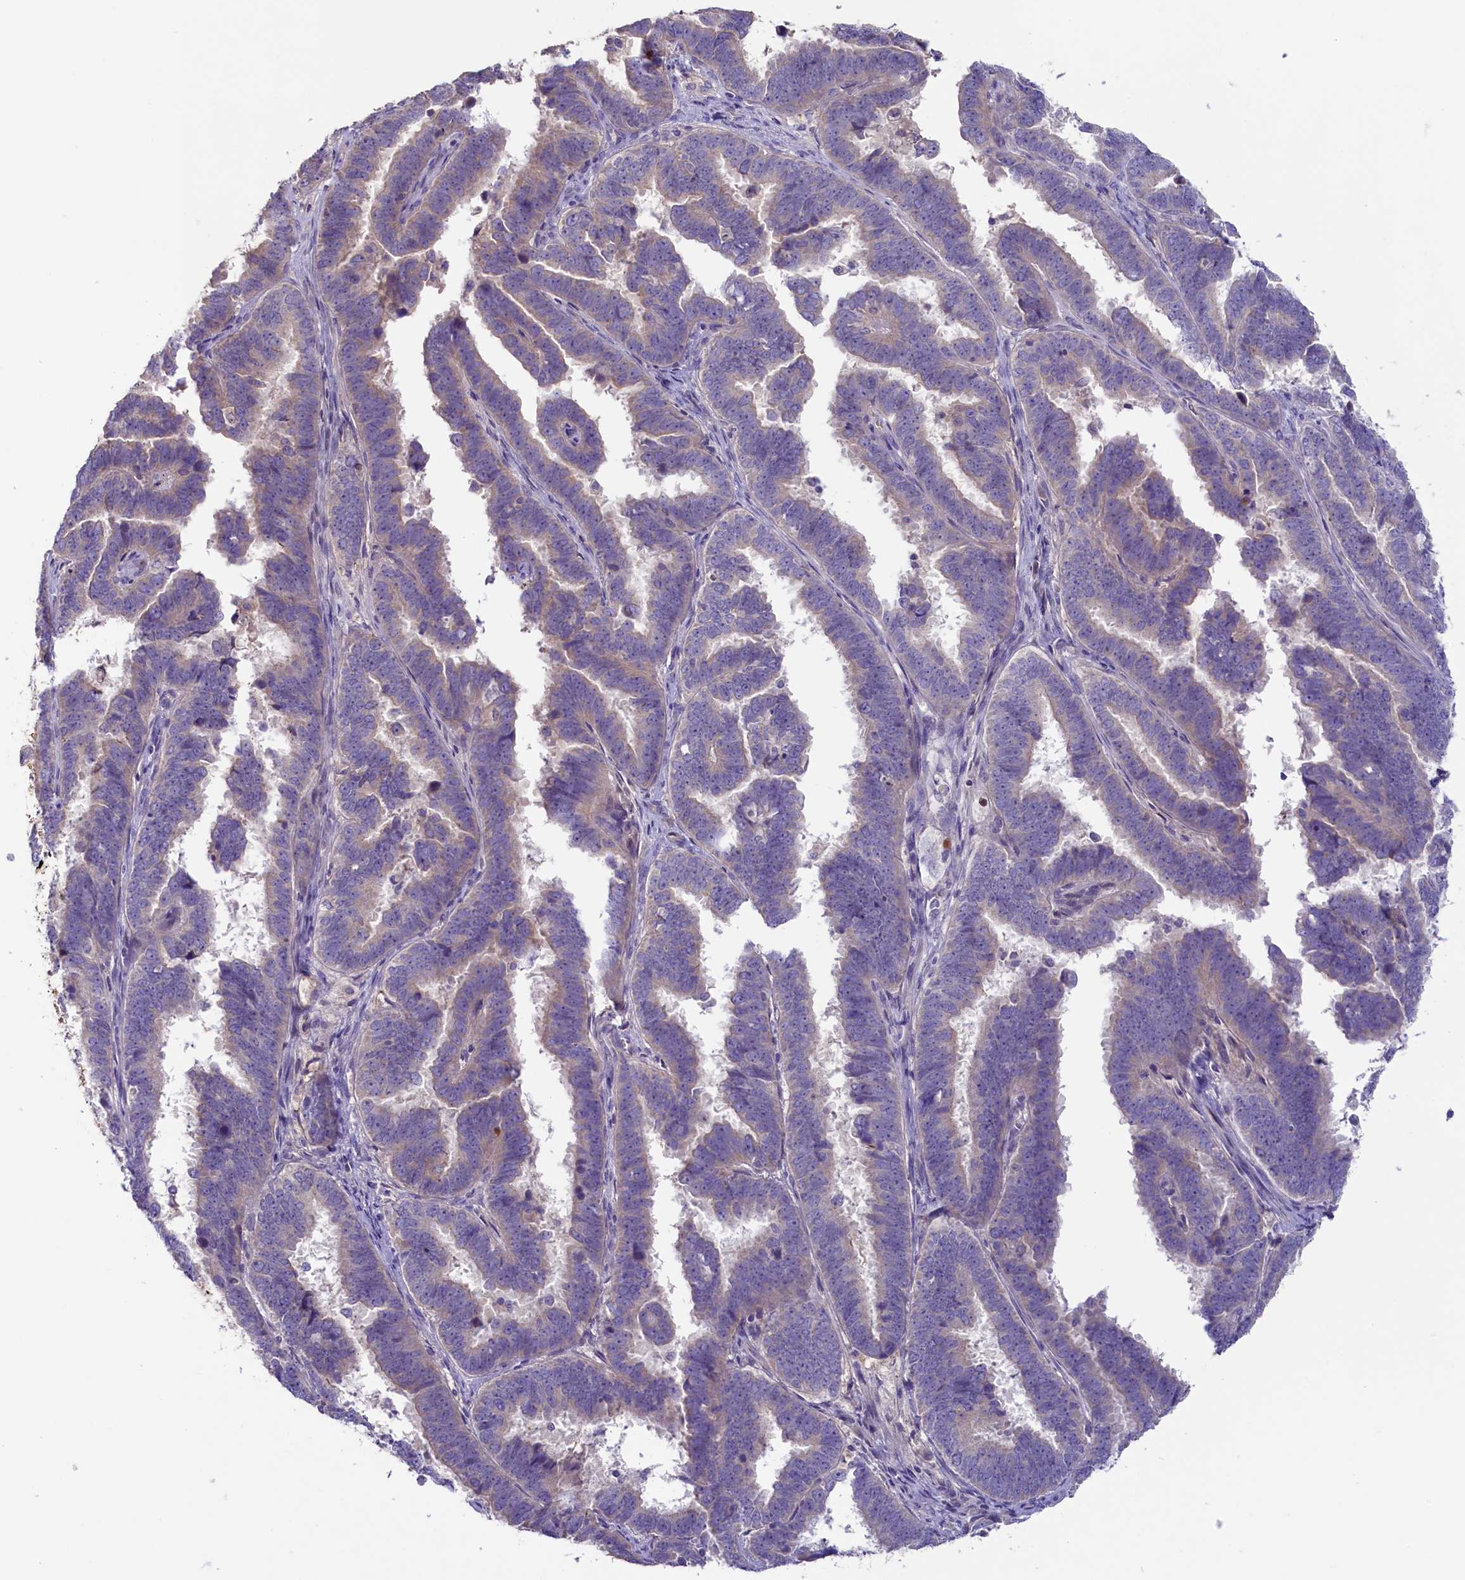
{"staining": {"intensity": "weak", "quantity": "25%-75%", "location": "cytoplasmic/membranous"}, "tissue": "endometrial cancer", "cell_type": "Tumor cells", "image_type": "cancer", "snomed": [{"axis": "morphology", "description": "Adenocarcinoma, NOS"}, {"axis": "topography", "description": "Endometrium"}], "caption": "The histopathology image shows a brown stain indicating the presence of a protein in the cytoplasmic/membranous of tumor cells in endometrial cancer (adenocarcinoma).", "gene": "CD99L2", "patient": {"sex": "female", "age": 75}}